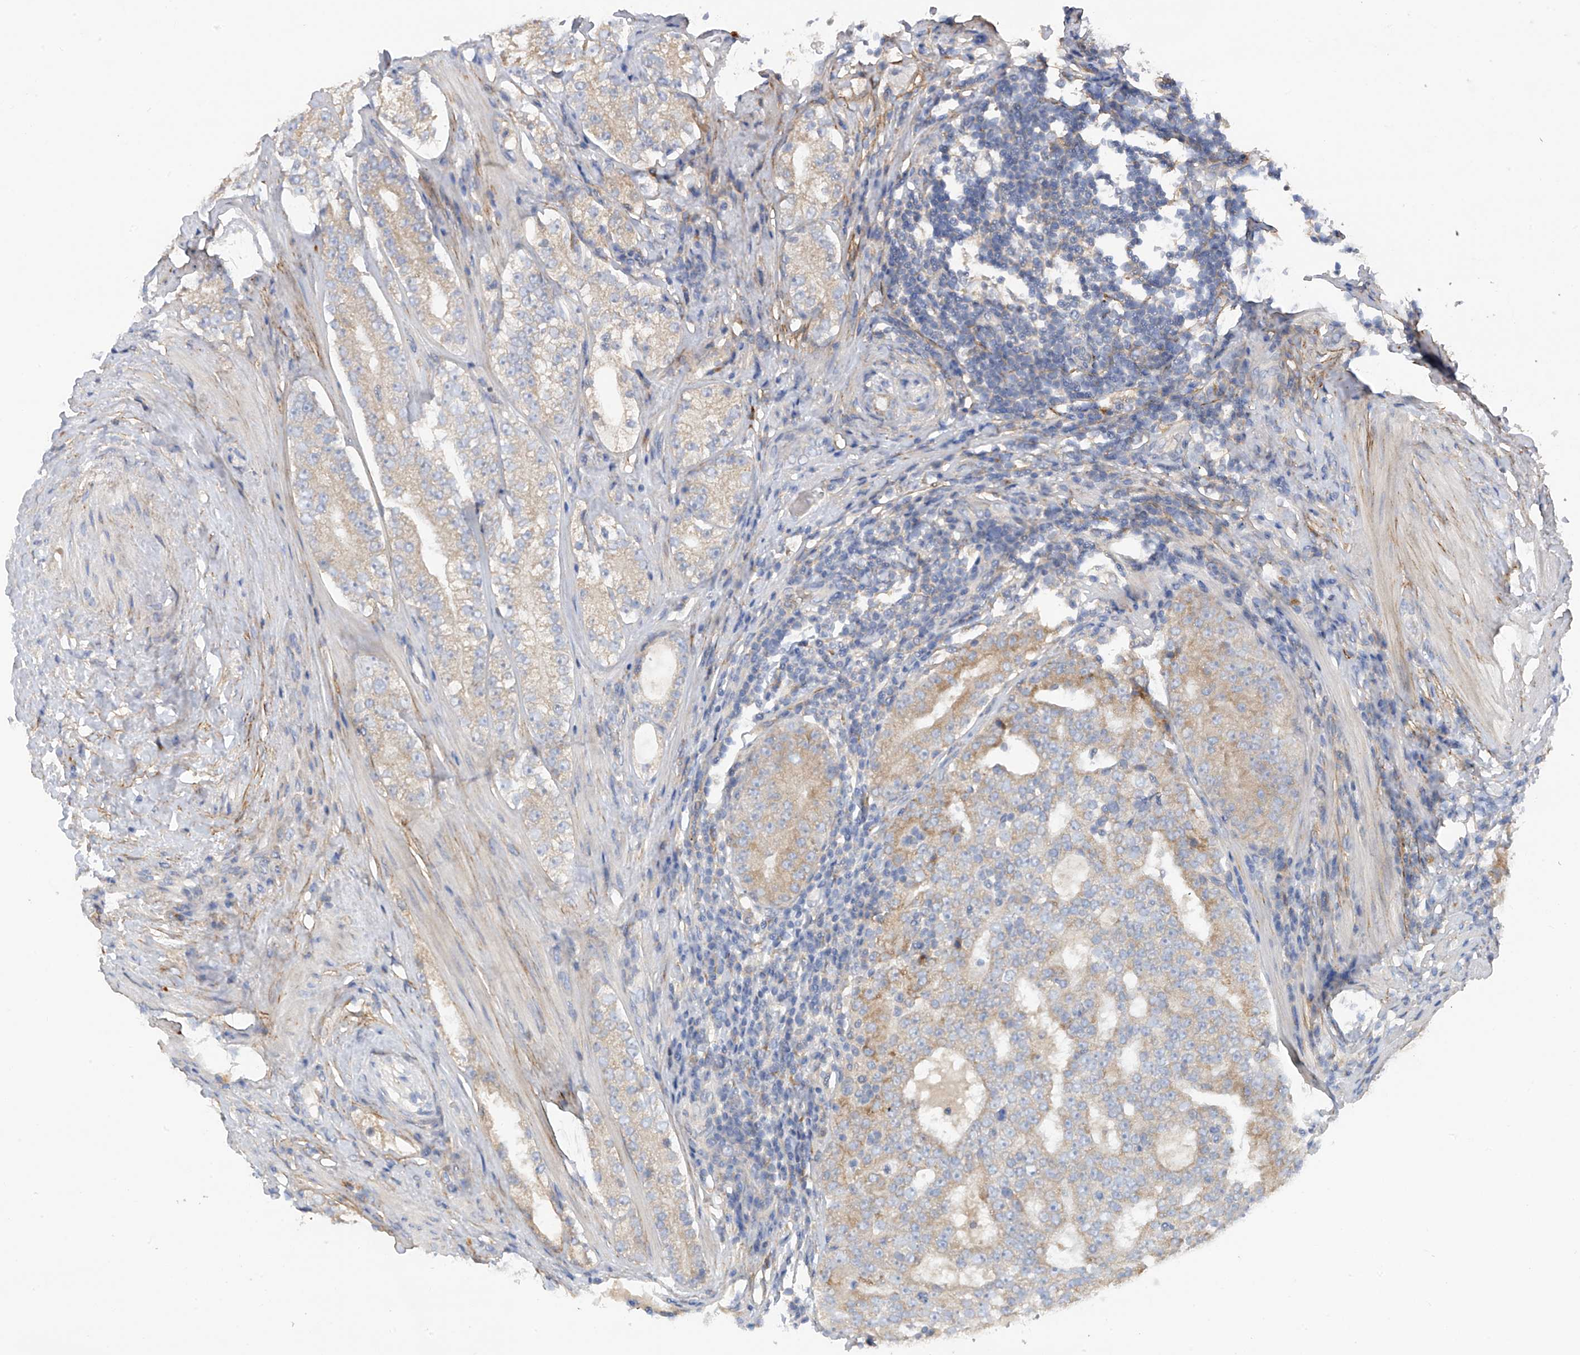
{"staining": {"intensity": "weak", "quantity": "<25%", "location": "cytoplasmic/membranous"}, "tissue": "prostate cancer", "cell_type": "Tumor cells", "image_type": "cancer", "snomed": [{"axis": "morphology", "description": "Adenocarcinoma, High grade"}, {"axis": "topography", "description": "Prostate"}], "caption": "Micrograph shows no significant protein expression in tumor cells of prostate high-grade adenocarcinoma.", "gene": "GALNTL6", "patient": {"sex": "male", "age": 56}}